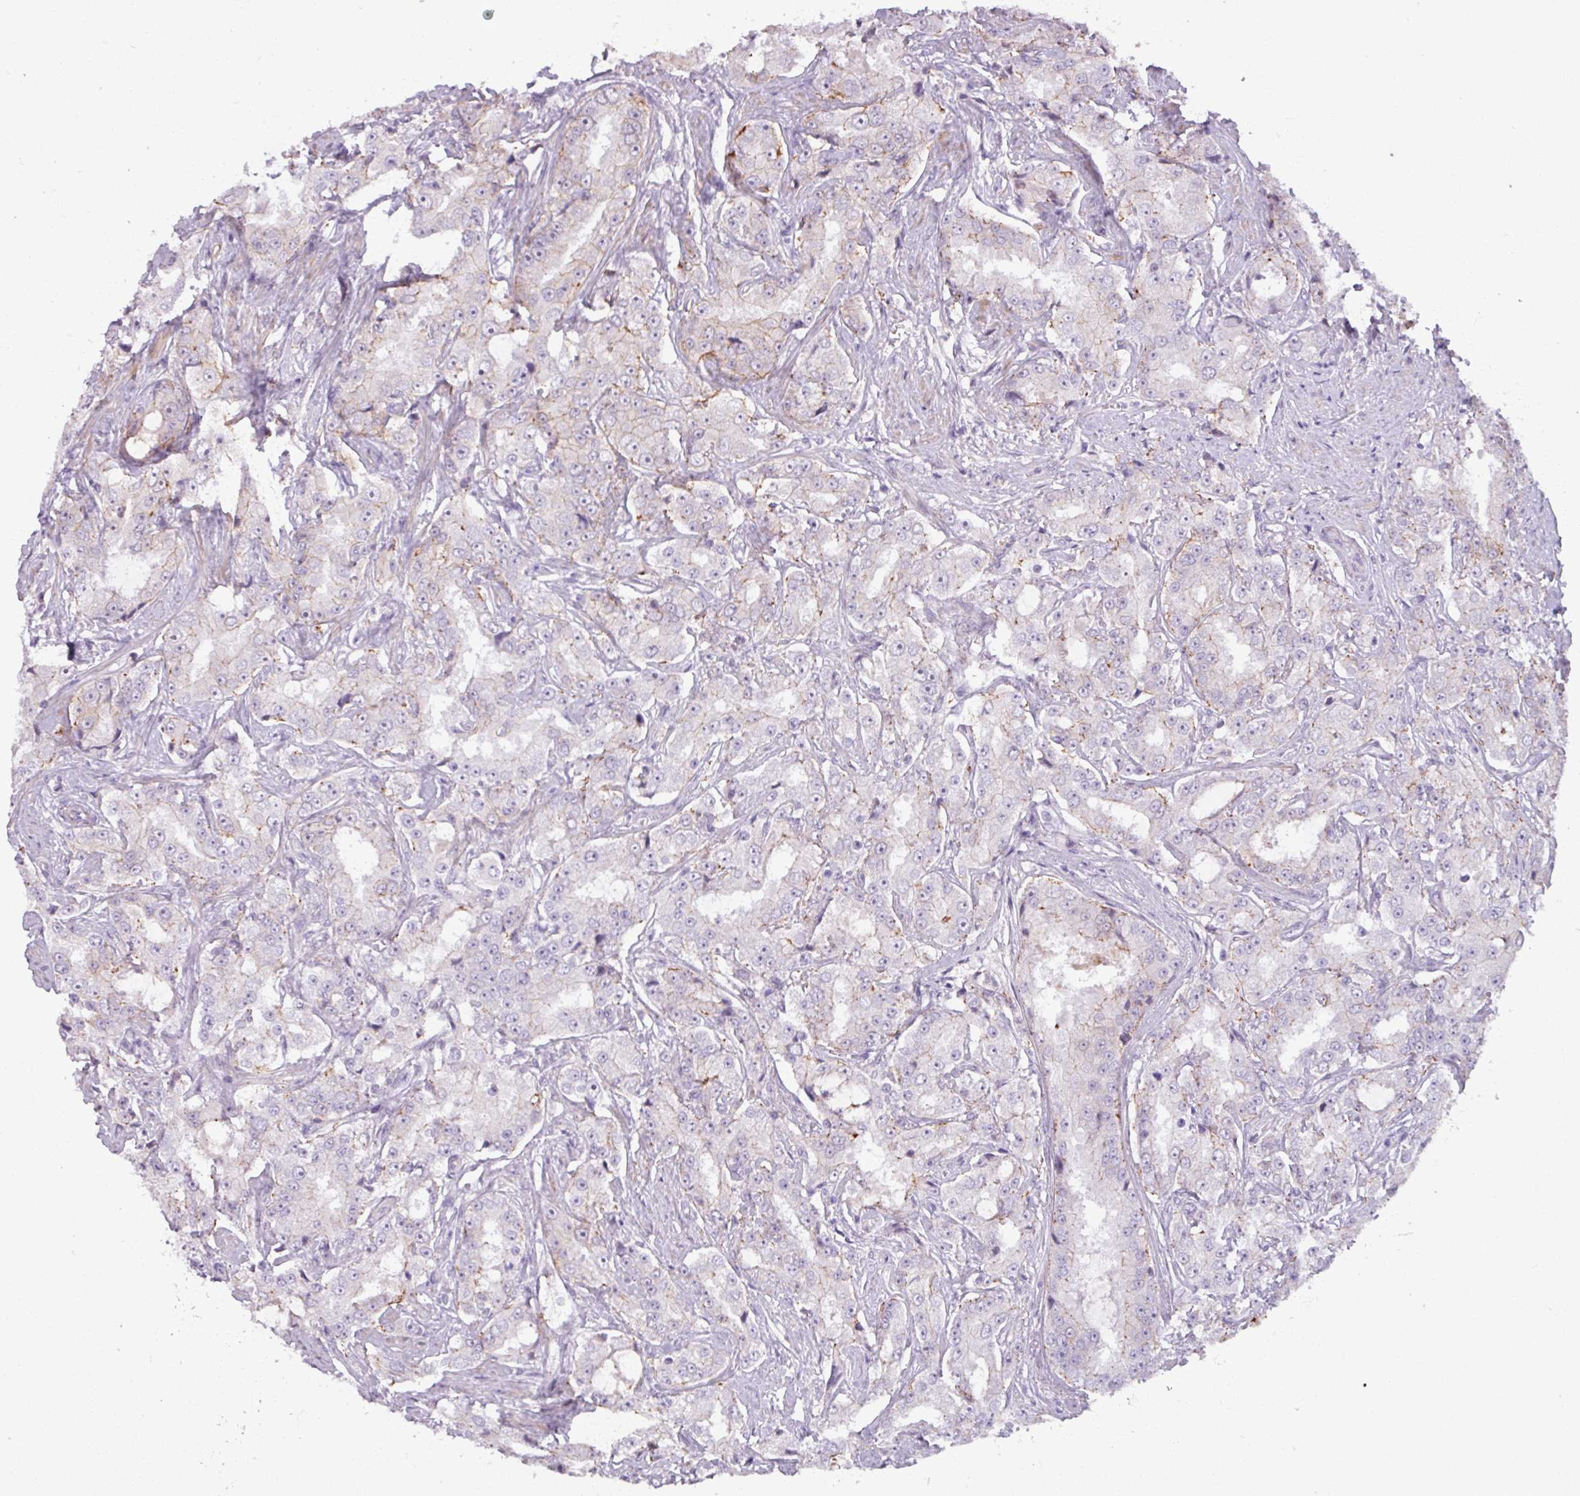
{"staining": {"intensity": "moderate", "quantity": "<25%", "location": "cytoplasmic/membranous"}, "tissue": "prostate cancer", "cell_type": "Tumor cells", "image_type": "cancer", "snomed": [{"axis": "morphology", "description": "Adenocarcinoma, High grade"}, {"axis": "topography", "description": "Prostate"}], "caption": "Human high-grade adenocarcinoma (prostate) stained with a brown dye shows moderate cytoplasmic/membranous positive staining in approximately <25% of tumor cells.", "gene": "PNMA6A", "patient": {"sex": "male", "age": 73}}